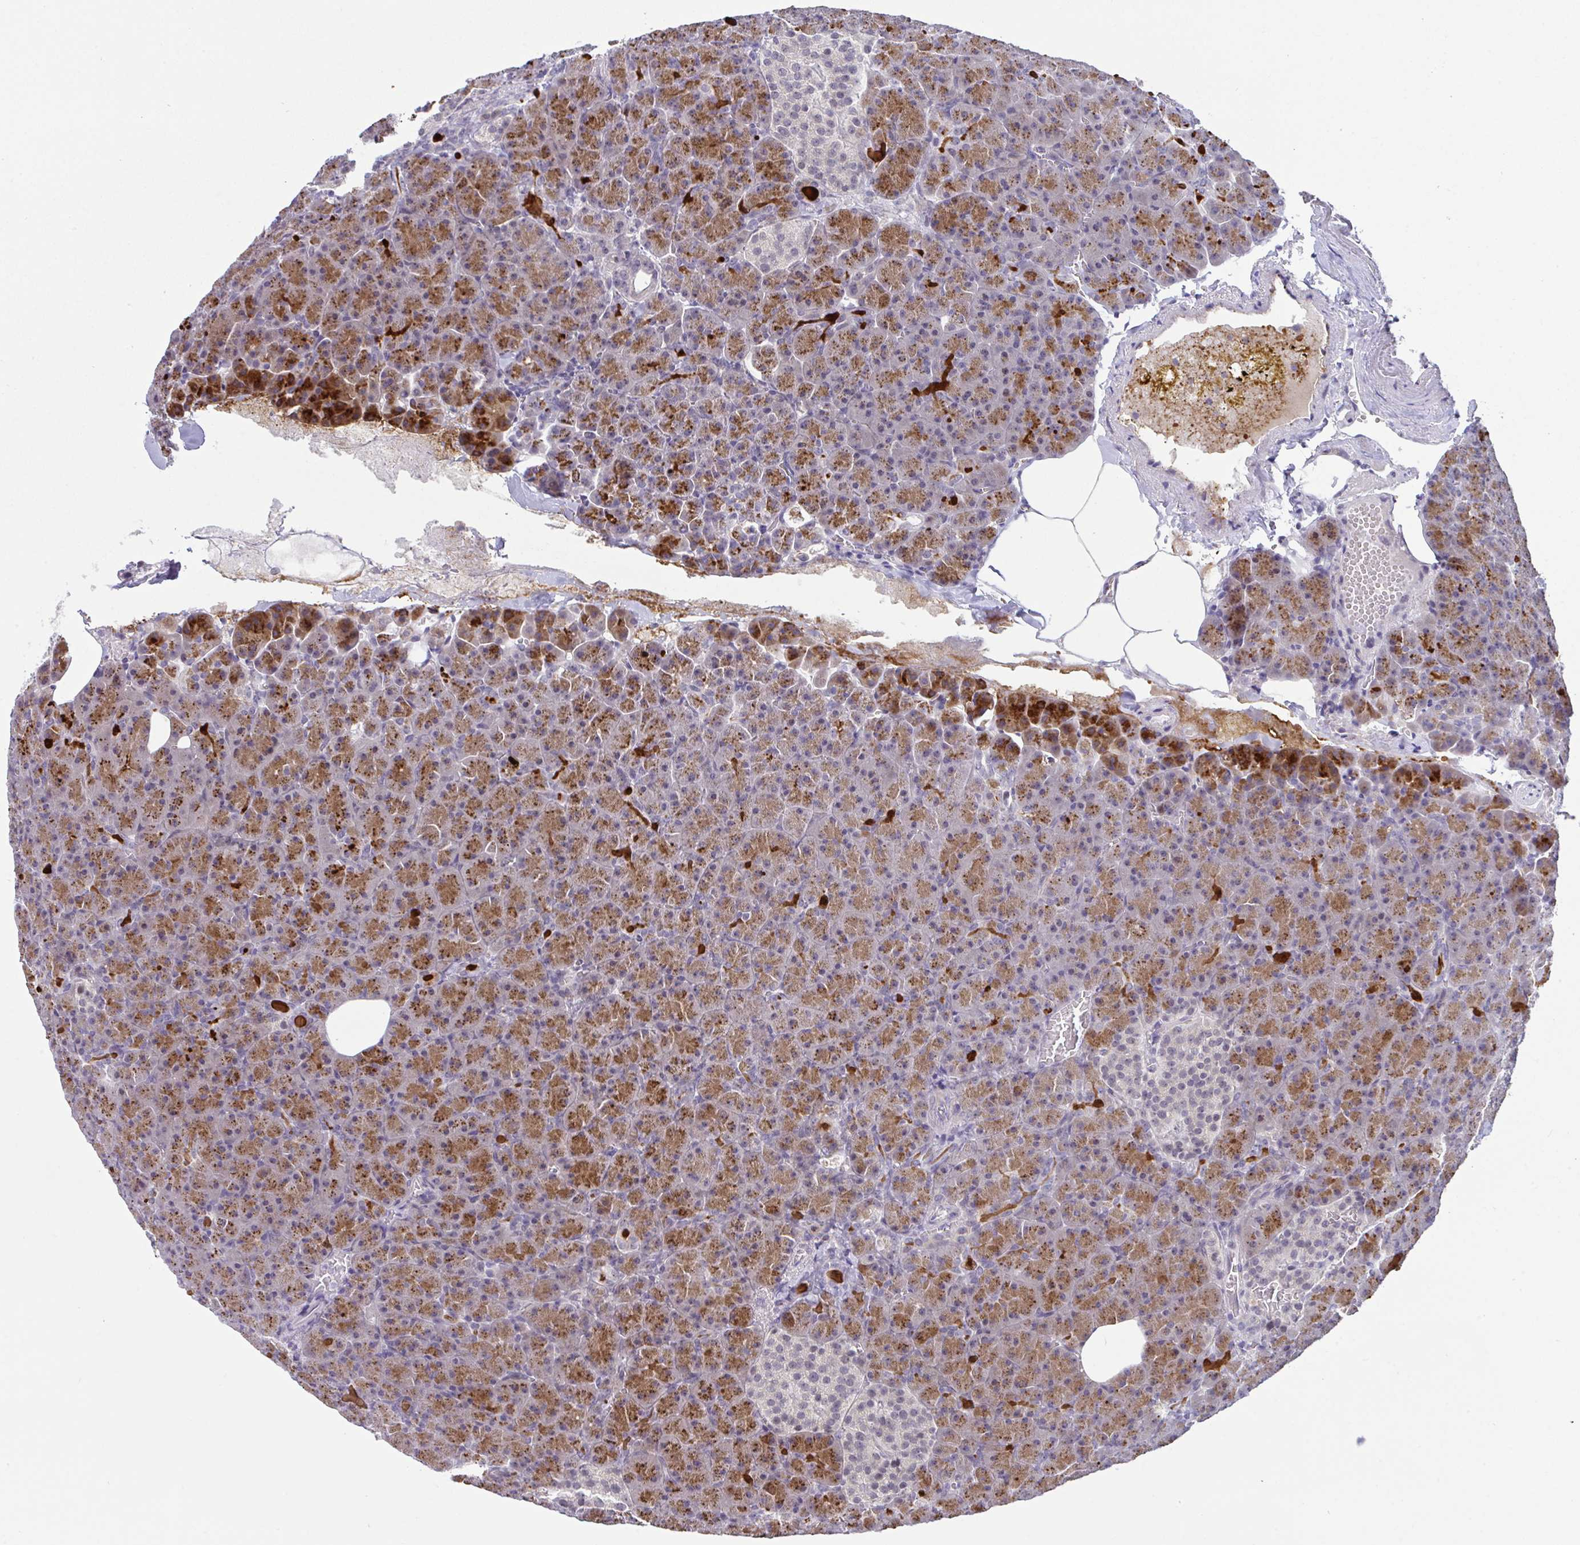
{"staining": {"intensity": "moderate", "quantity": ">75%", "location": "cytoplasmic/membranous"}, "tissue": "pancreas", "cell_type": "Exocrine glandular cells", "image_type": "normal", "snomed": [{"axis": "morphology", "description": "Normal tissue, NOS"}, {"axis": "topography", "description": "Pancreas"}], "caption": "Immunohistochemical staining of unremarkable pancreas demonstrates moderate cytoplasmic/membranous protein expression in approximately >75% of exocrine glandular cells. (brown staining indicates protein expression, while blue staining denotes nuclei).", "gene": "USP35", "patient": {"sex": "female", "age": 74}}